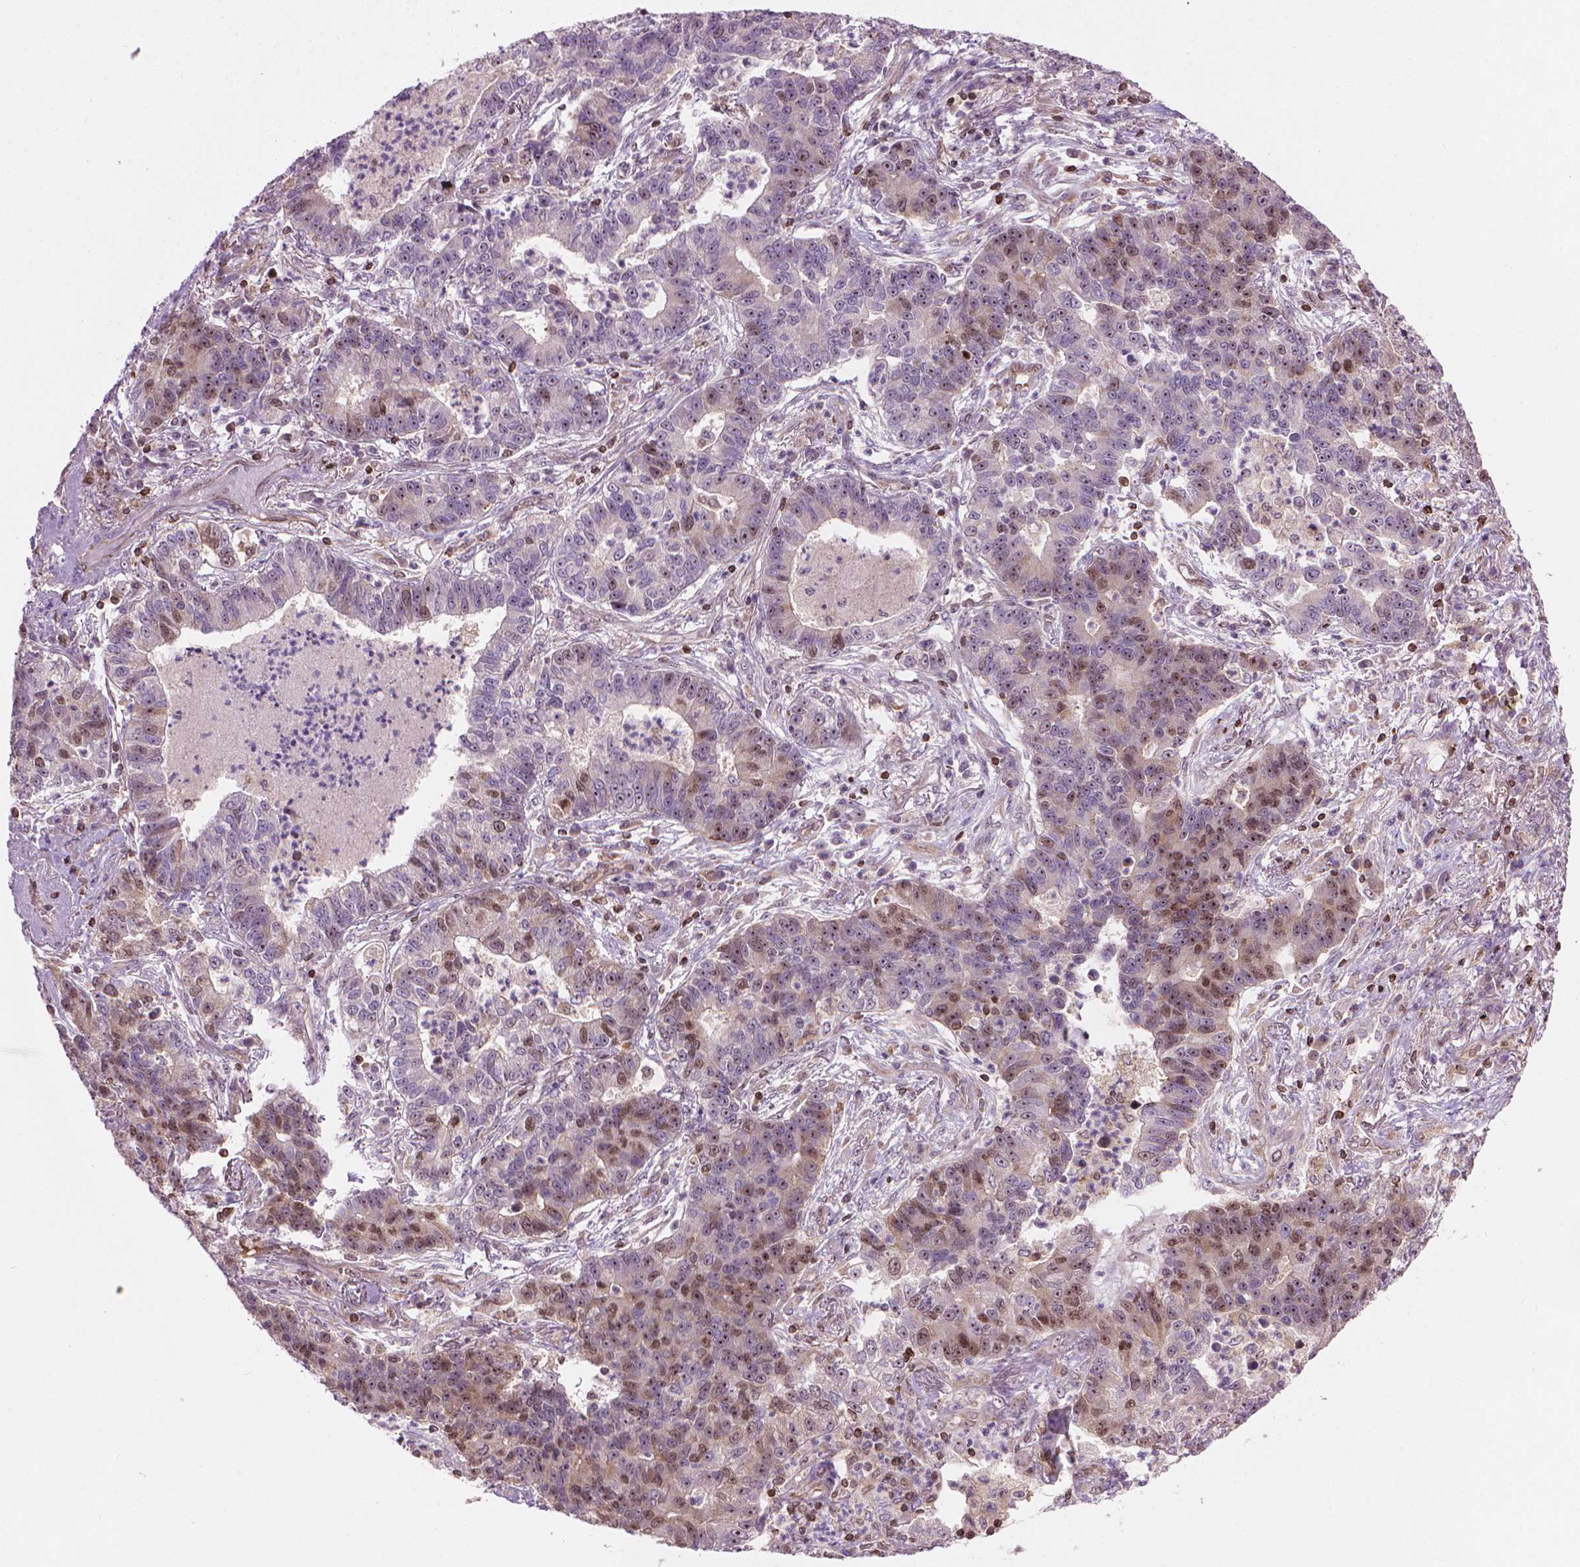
{"staining": {"intensity": "moderate", "quantity": "25%-75%", "location": "nuclear"}, "tissue": "lung cancer", "cell_type": "Tumor cells", "image_type": "cancer", "snomed": [{"axis": "morphology", "description": "Adenocarcinoma, NOS"}, {"axis": "topography", "description": "Lung"}], "caption": "The histopathology image reveals staining of lung cancer (adenocarcinoma), revealing moderate nuclear protein expression (brown color) within tumor cells.", "gene": "SMC2", "patient": {"sex": "female", "age": 57}}